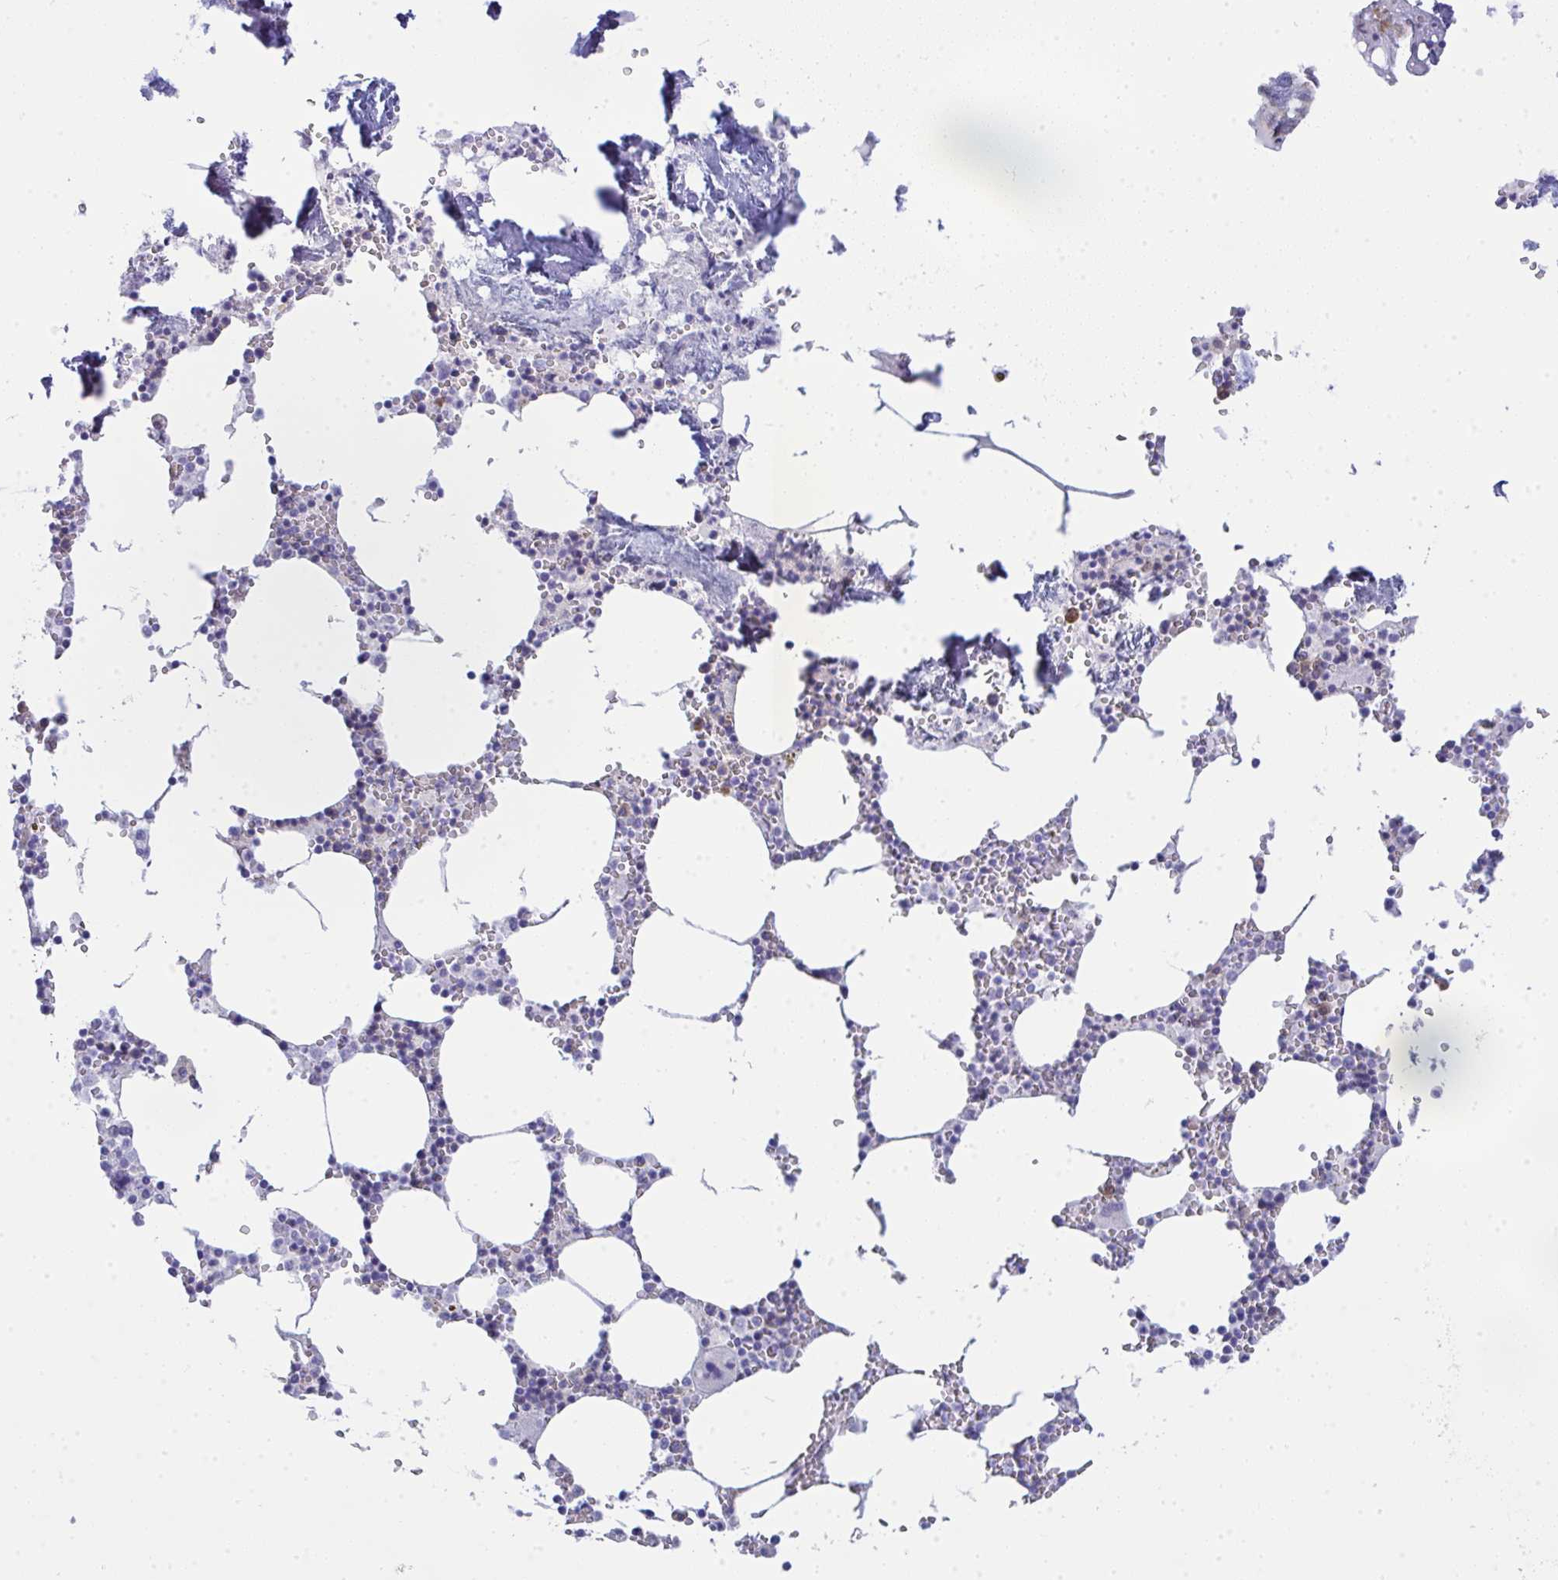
{"staining": {"intensity": "moderate", "quantity": "<25%", "location": "cytoplasmic/membranous"}, "tissue": "bone marrow", "cell_type": "Hematopoietic cells", "image_type": "normal", "snomed": [{"axis": "morphology", "description": "Normal tissue, NOS"}, {"axis": "topography", "description": "Bone marrow"}], "caption": "Immunohistochemical staining of normal bone marrow reveals low levels of moderate cytoplasmic/membranous positivity in approximately <25% of hematopoietic cells. The protein of interest is shown in brown color, while the nuclei are stained blue.", "gene": "GAB1", "patient": {"sex": "male", "age": 54}}